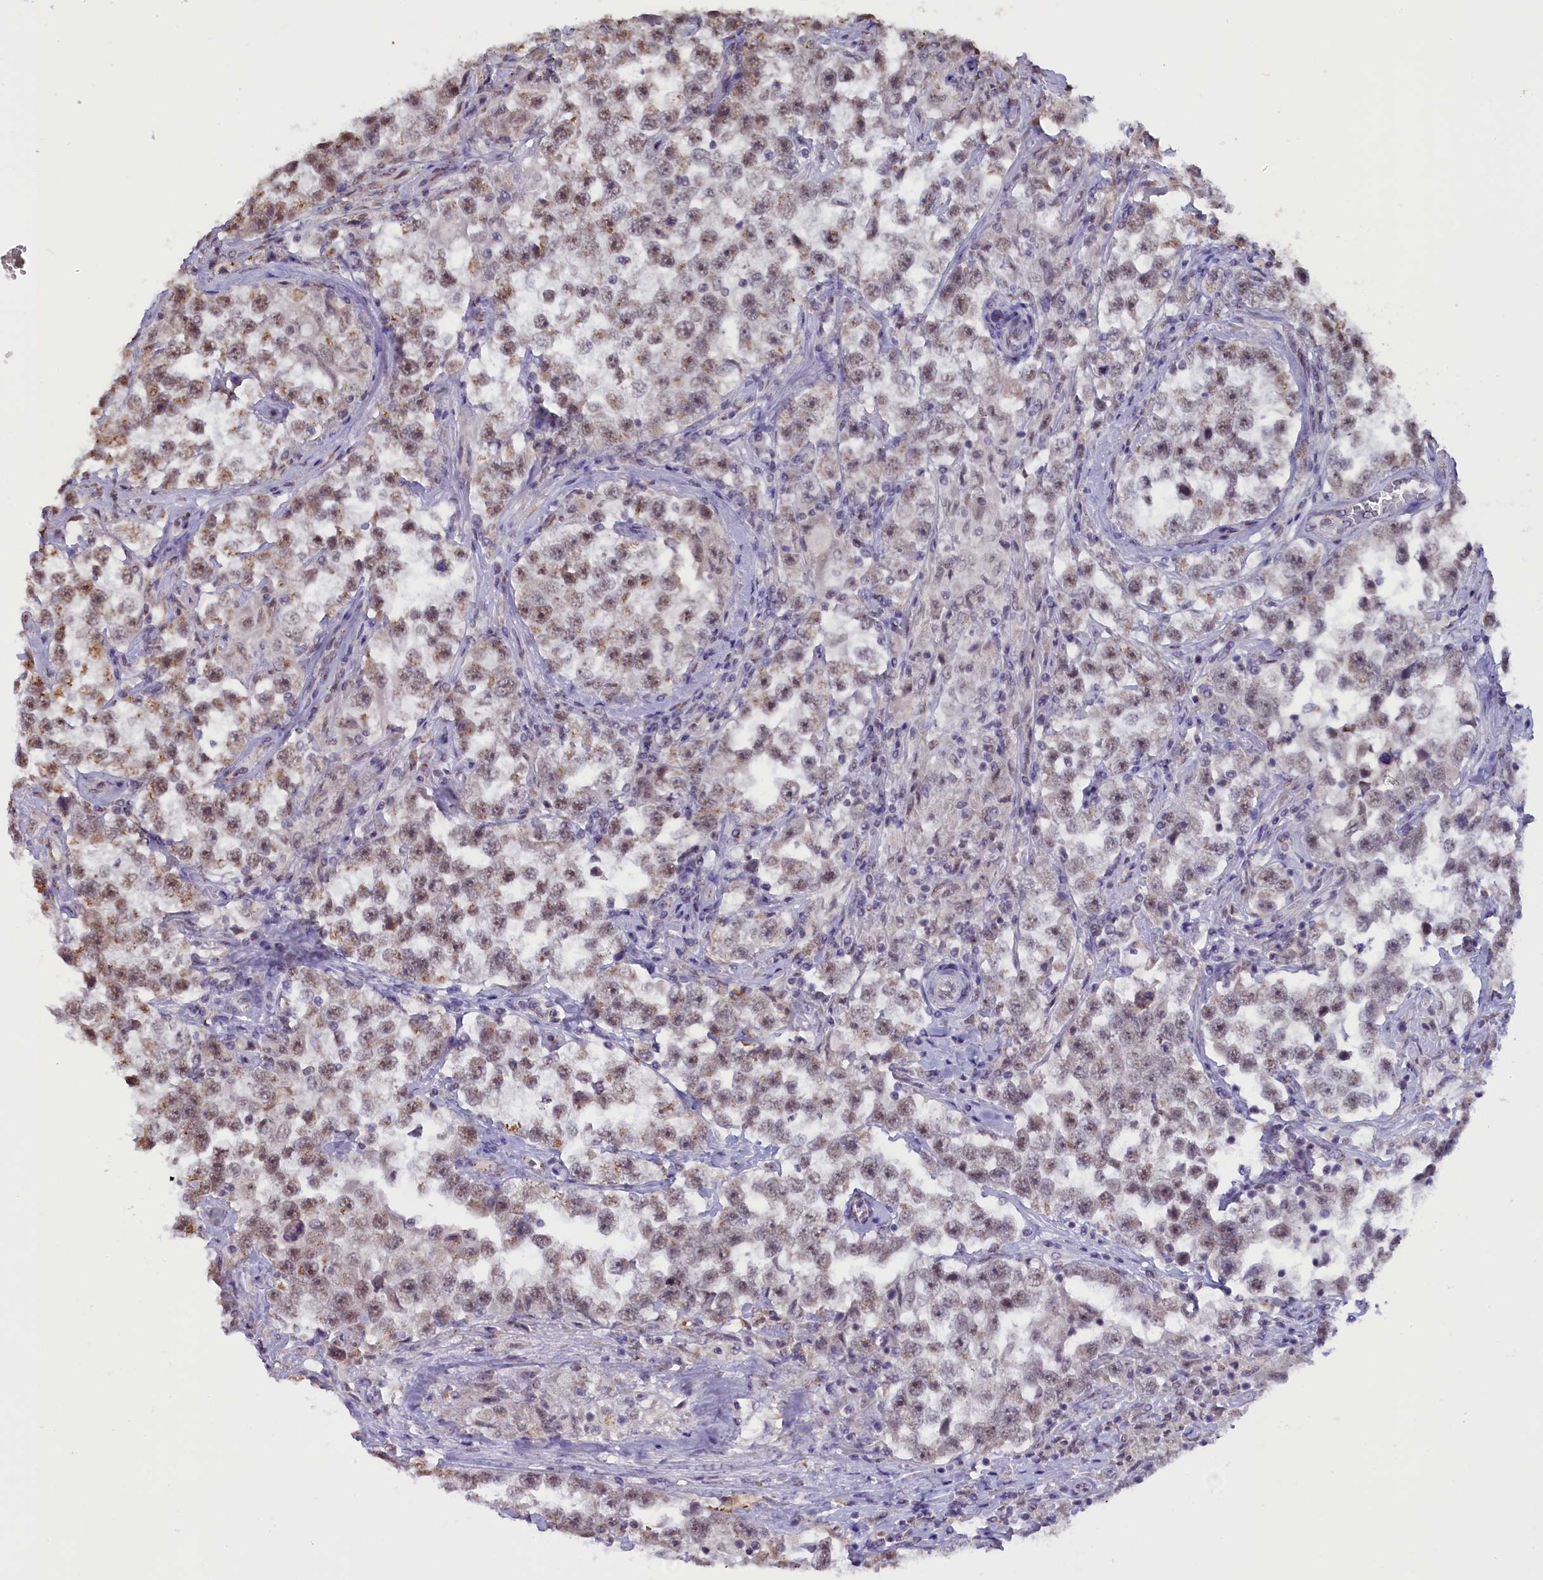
{"staining": {"intensity": "moderate", "quantity": "25%-75%", "location": "cytoplasmic/membranous,nuclear"}, "tissue": "testis cancer", "cell_type": "Tumor cells", "image_type": "cancer", "snomed": [{"axis": "morphology", "description": "Seminoma, NOS"}, {"axis": "topography", "description": "Testis"}], "caption": "About 25%-75% of tumor cells in seminoma (testis) exhibit moderate cytoplasmic/membranous and nuclear protein expression as visualized by brown immunohistochemical staining.", "gene": "NCBP1", "patient": {"sex": "male", "age": 46}}